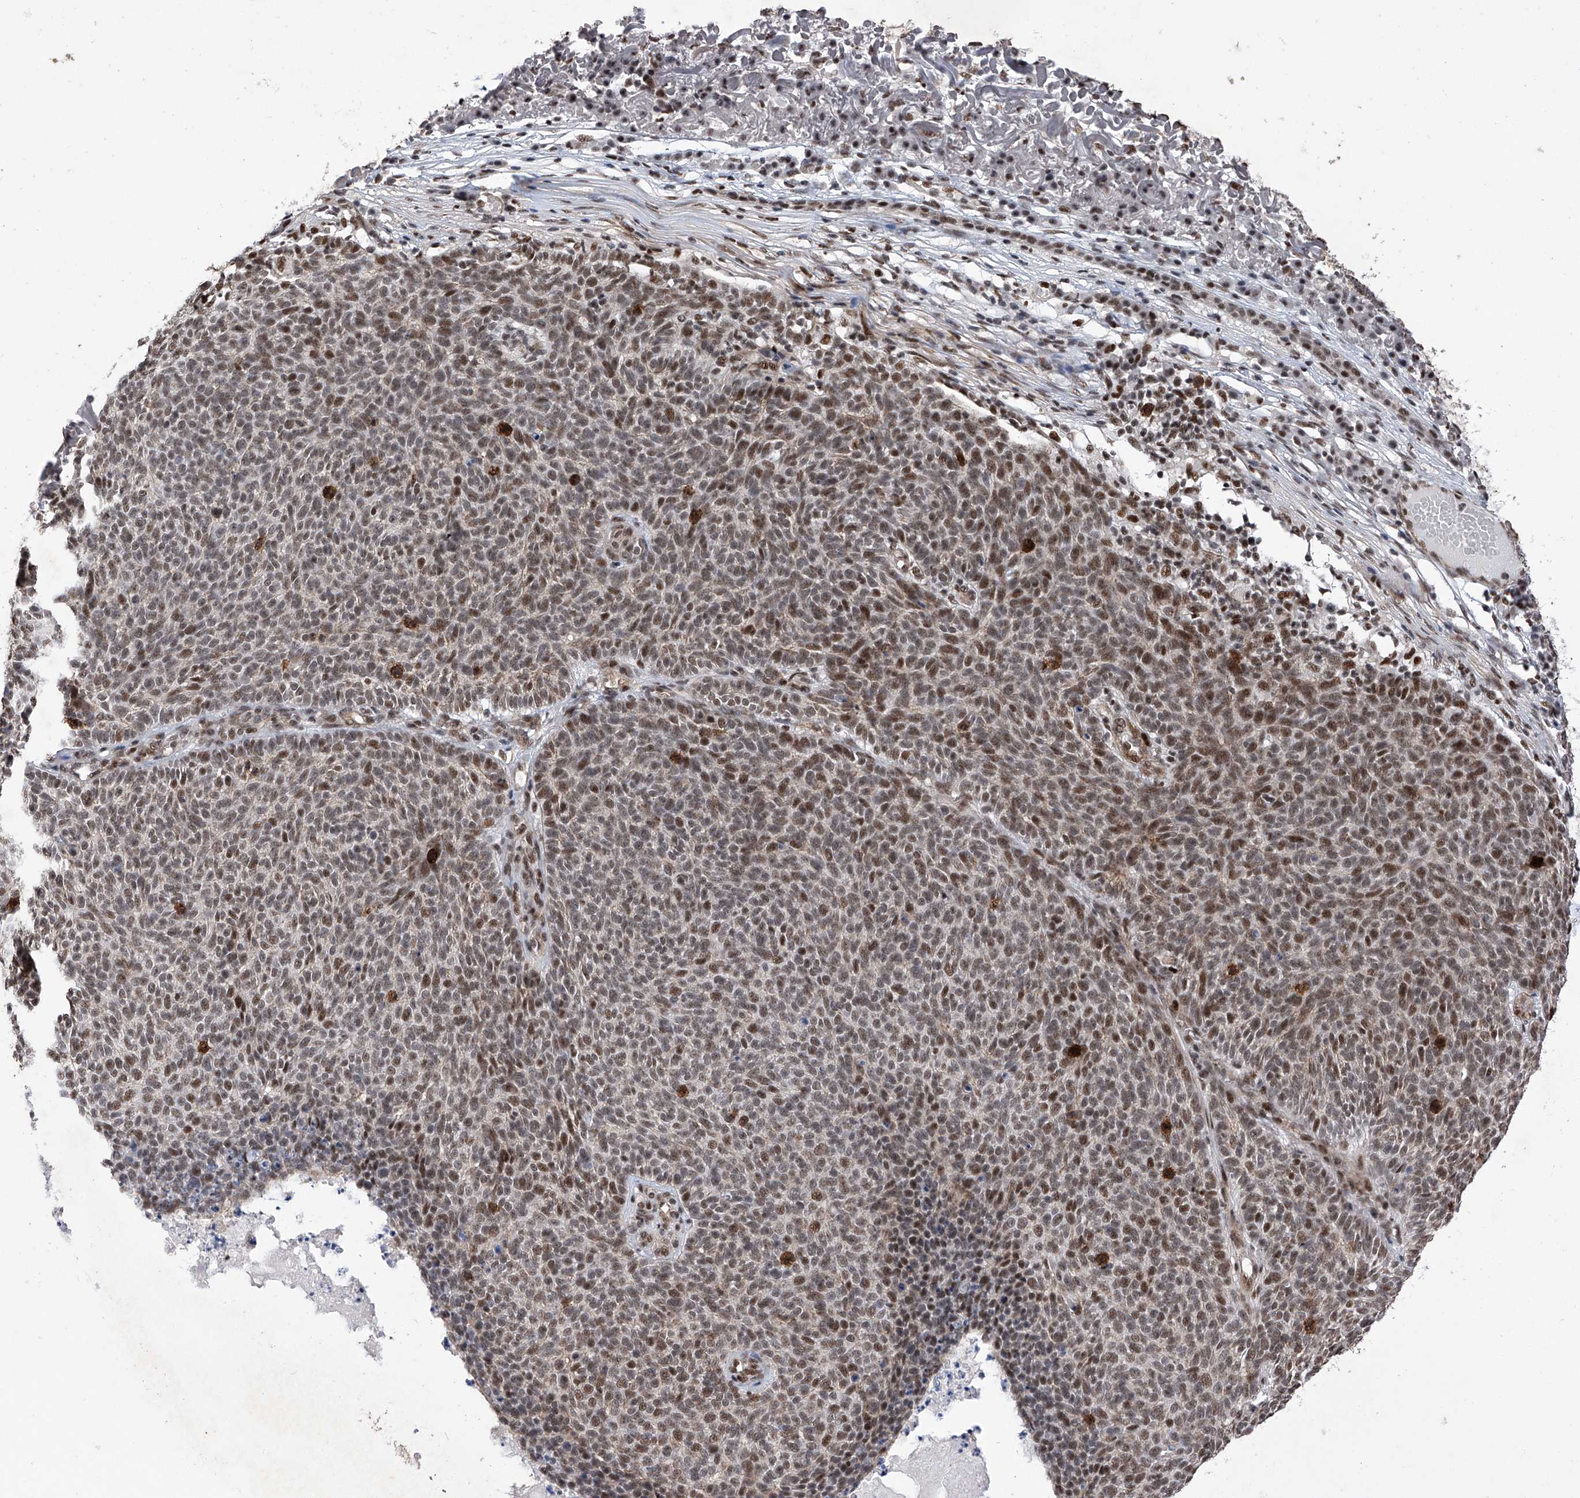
{"staining": {"intensity": "moderate", "quantity": ">75%", "location": "cytoplasmic/membranous,nuclear"}, "tissue": "skin cancer", "cell_type": "Tumor cells", "image_type": "cancer", "snomed": [{"axis": "morphology", "description": "Squamous cell carcinoma, NOS"}, {"axis": "topography", "description": "Skin"}], "caption": "There is medium levels of moderate cytoplasmic/membranous and nuclear positivity in tumor cells of squamous cell carcinoma (skin), as demonstrated by immunohistochemical staining (brown color).", "gene": "NFATC4", "patient": {"sex": "female", "age": 90}}